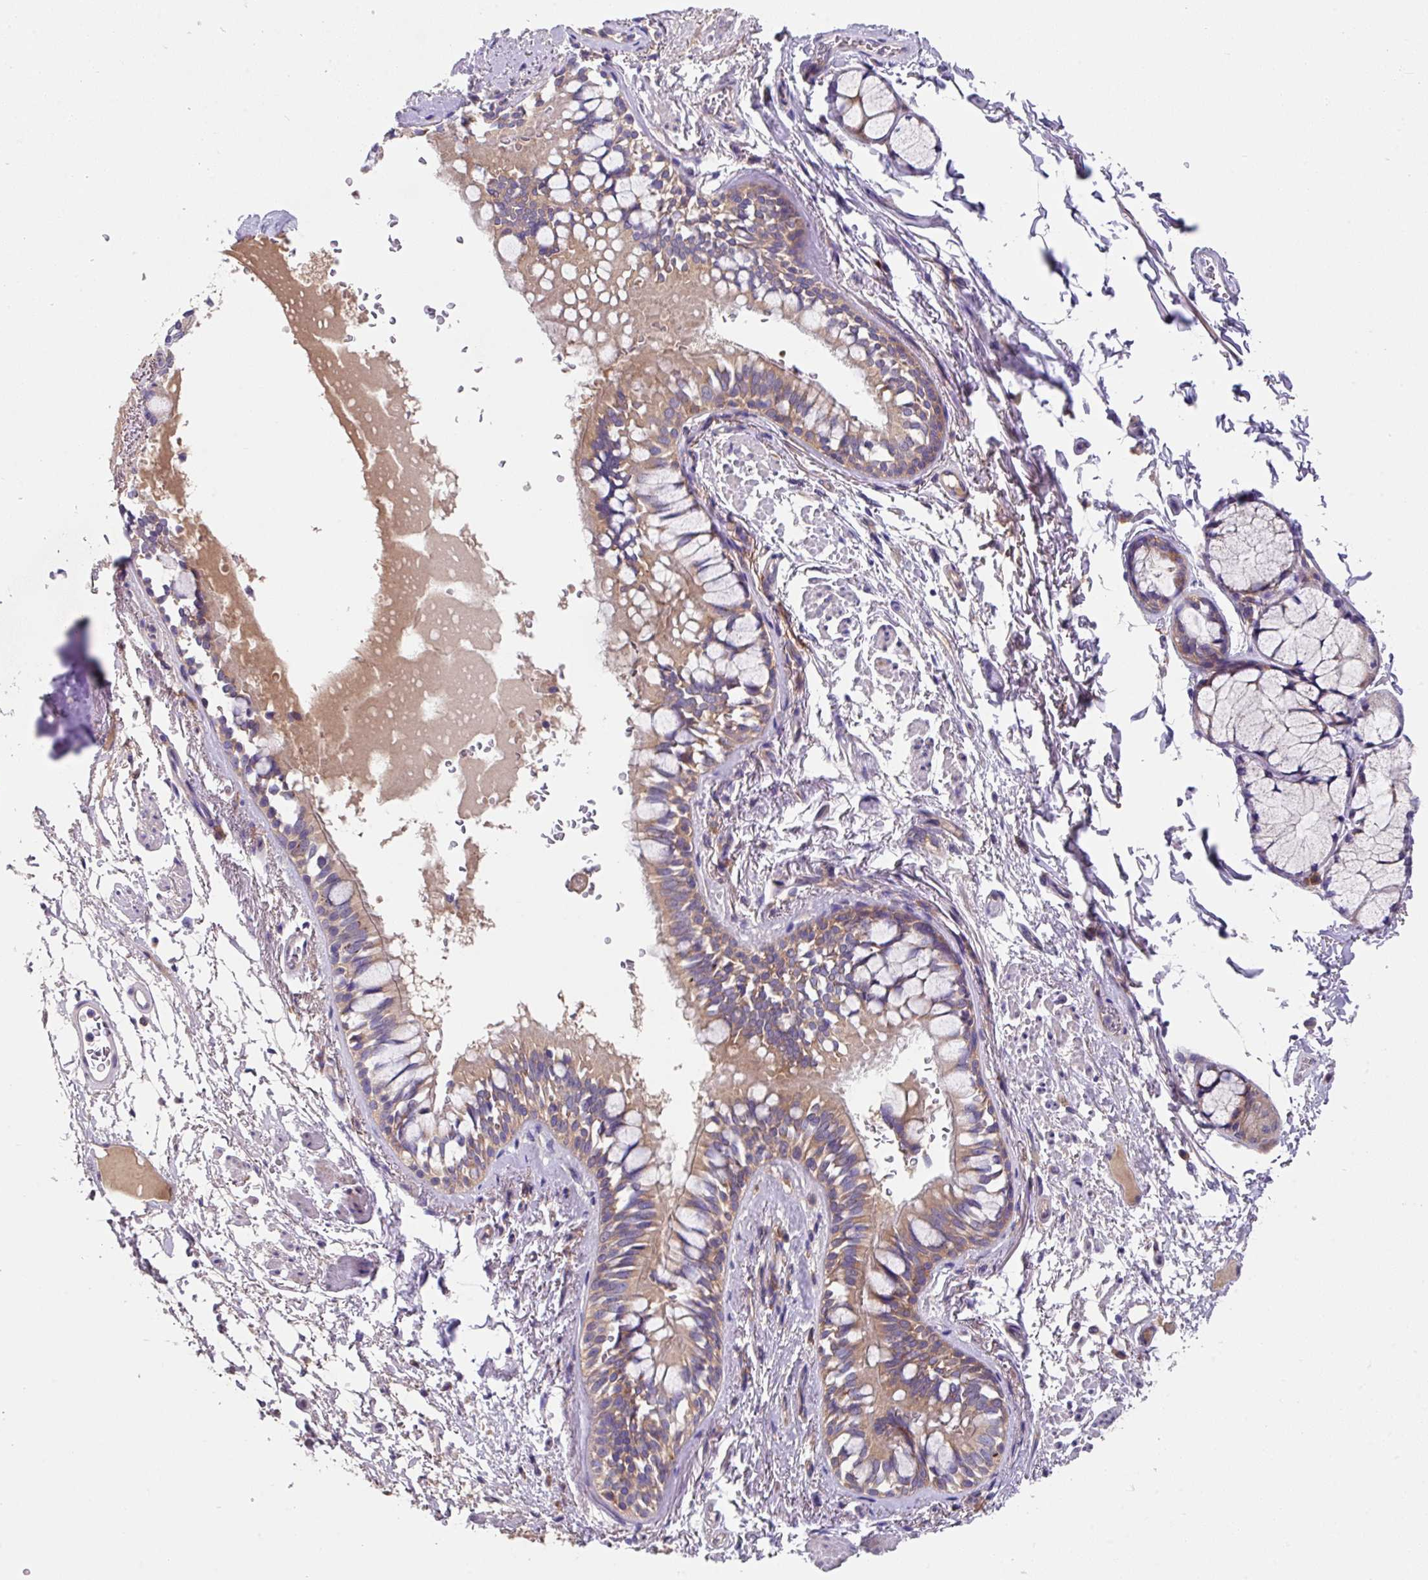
{"staining": {"intensity": "moderate", "quantity": ">75%", "location": "cytoplasmic/membranous"}, "tissue": "bronchus", "cell_type": "Respiratory epithelial cells", "image_type": "normal", "snomed": [{"axis": "morphology", "description": "Normal tissue, NOS"}, {"axis": "topography", "description": "Bronchus"}], "caption": "A histopathology image showing moderate cytoplasmic/membranous positivity in approximately >75% of respiratory epithelial cells in normal bronchus, as visualized by brown immunohistochemical staining.", "gene": "EIF4B", "patient": {"sex": "male", "age": 70}}